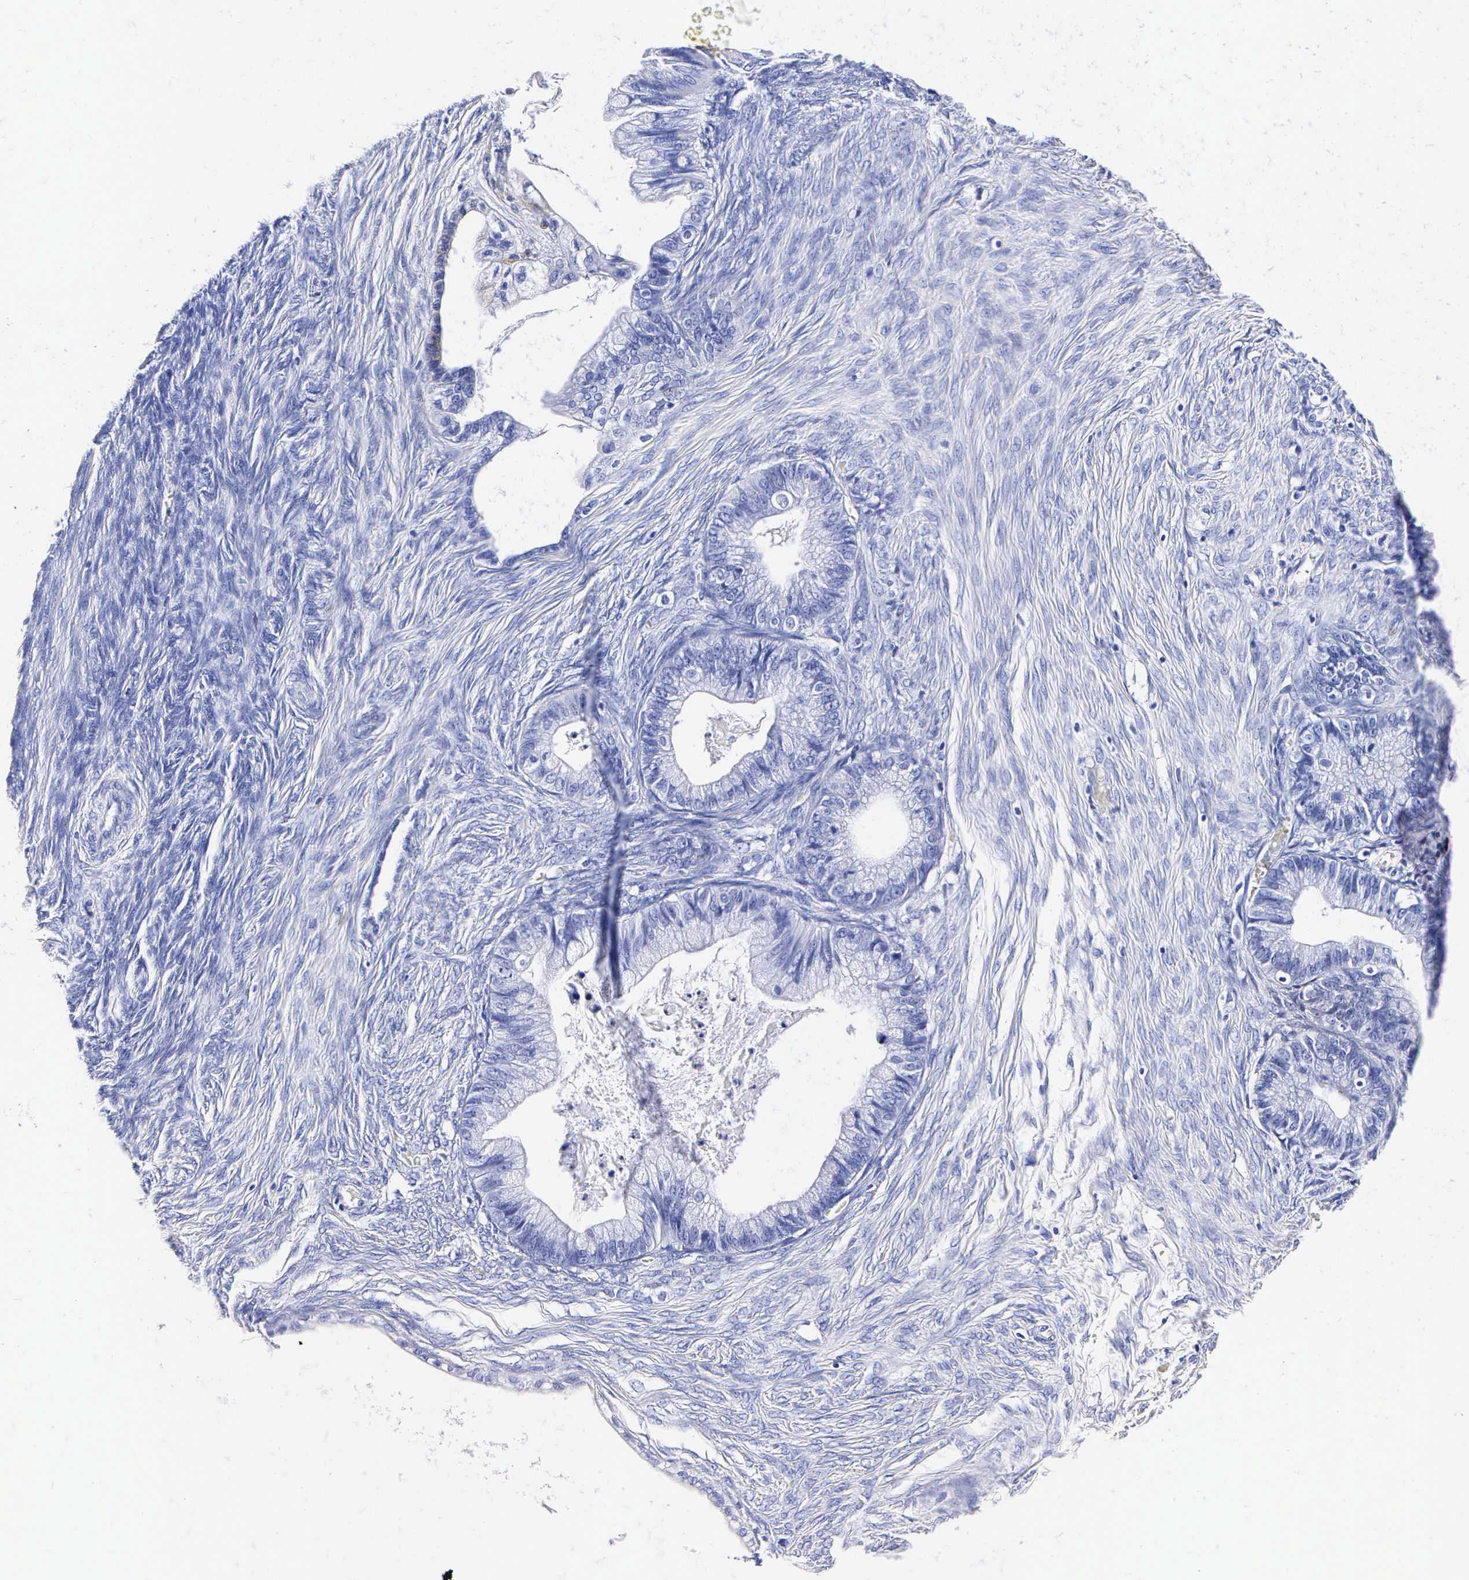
{"staining": {"intensity": "negative", "quantity": "none", "location": "none"}, "tissue": "ovarian cancer", "cell_type": "Tumor cells", "image_type": "cancer", "snomed": [{"axis": "morphology", "description": "Cystadenocarcinoma, mucinous, NOS"}, {"axis": "topography", "description": "Ovary"}], "caption": "IHC of human ovarian cancer demonstrates no expression in tumor cells.", "gene": "ENO2", "patient": {"sex": "female", "age": 57}}